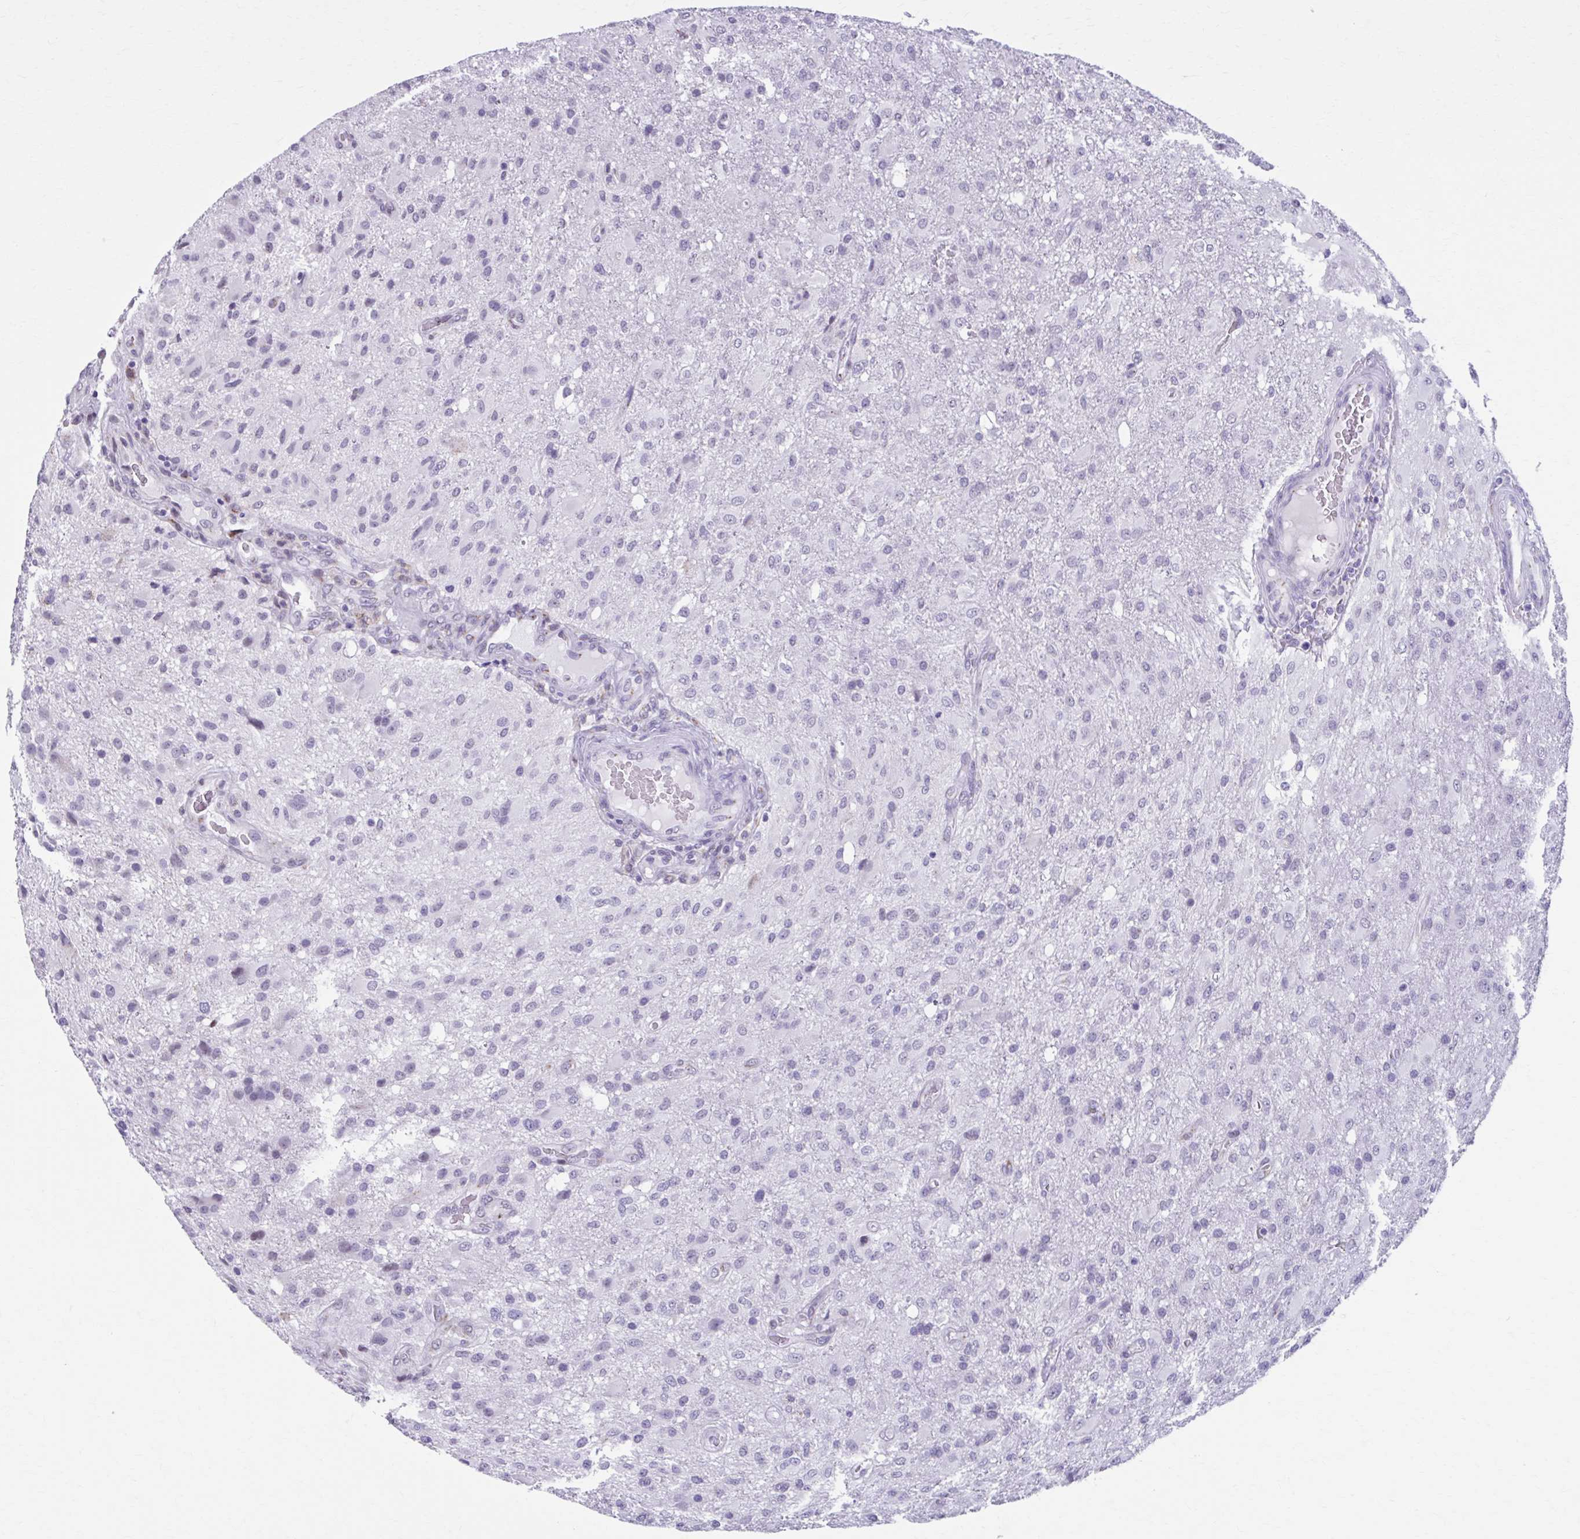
{"staining": {"intensity": "negative", "quantity": "none", "location": "none"}, "tissue": "glioma", "cell_type": "Tumor cells", "image_type": "cancer", "snomed": [{"axis": "morphology", "description": "Glioma, malignant, High grade"}, {"axis": "topography", "description": "Brain"}], "caption": "Tumor cells show no significant positivity in high-grade glioma (malignant).", "gene": "ZNF682", "patient": {"sex": "male", "age": 53}}